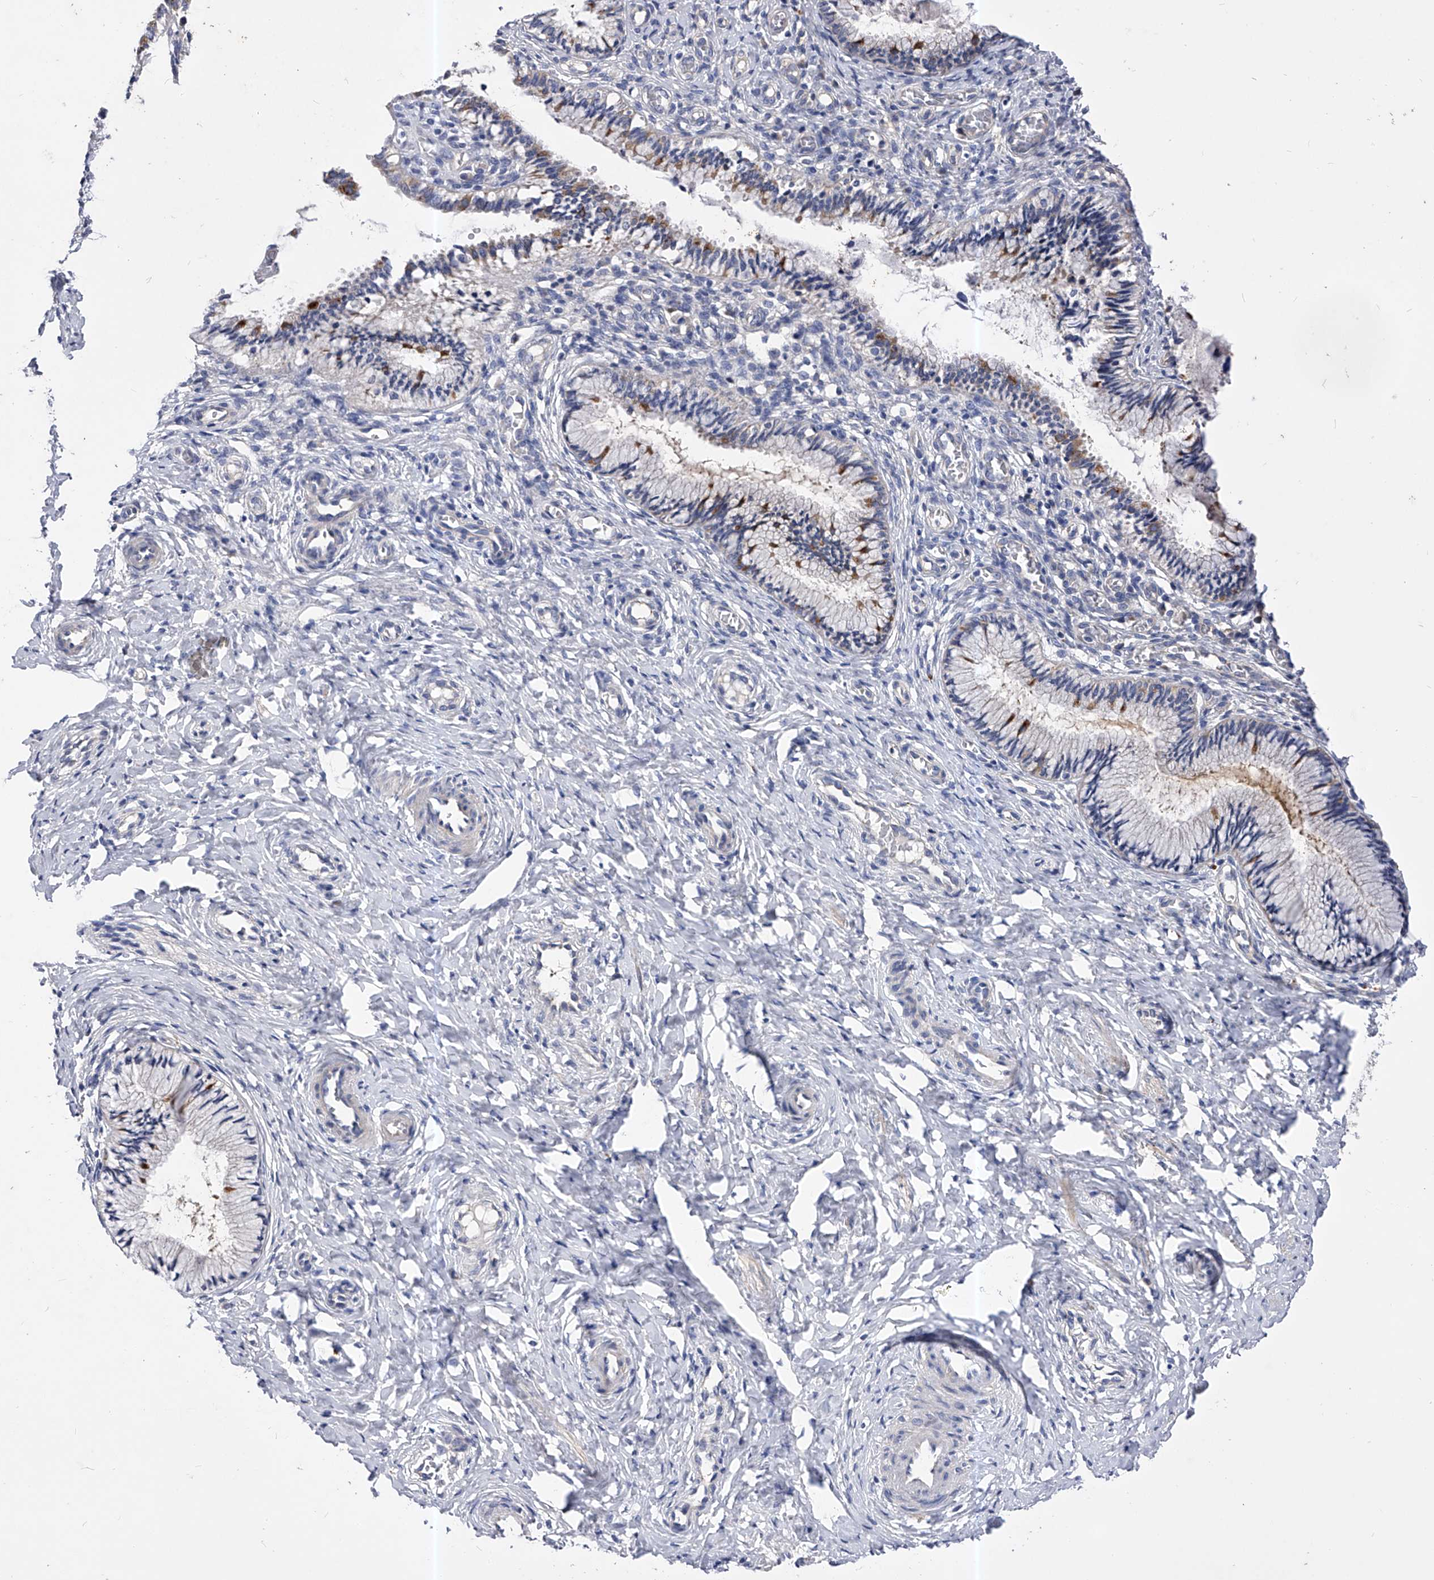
{"staining": {"intensity": "moderate", "quantity": "<25%", "location": "cytoplasmic/membranous"}, "tissue": "cervix", "cell_type": "Glandular cells", "image_type": "normal", "snomed": [{"axis": "morphology", "description": "Normal tissue, NOS"}, {"axis": "topography", "description": "Cervix"}], "caption": "A micrograph of cervix stained for a protein exhibits moderate cytoplasmic/membranous brown staining in glandular cells. (brown staining indicates protein expression, while blue staining denotes nuclei).", "gene": "PPP5C", "patient": {"sex": "female", "age": 27}}